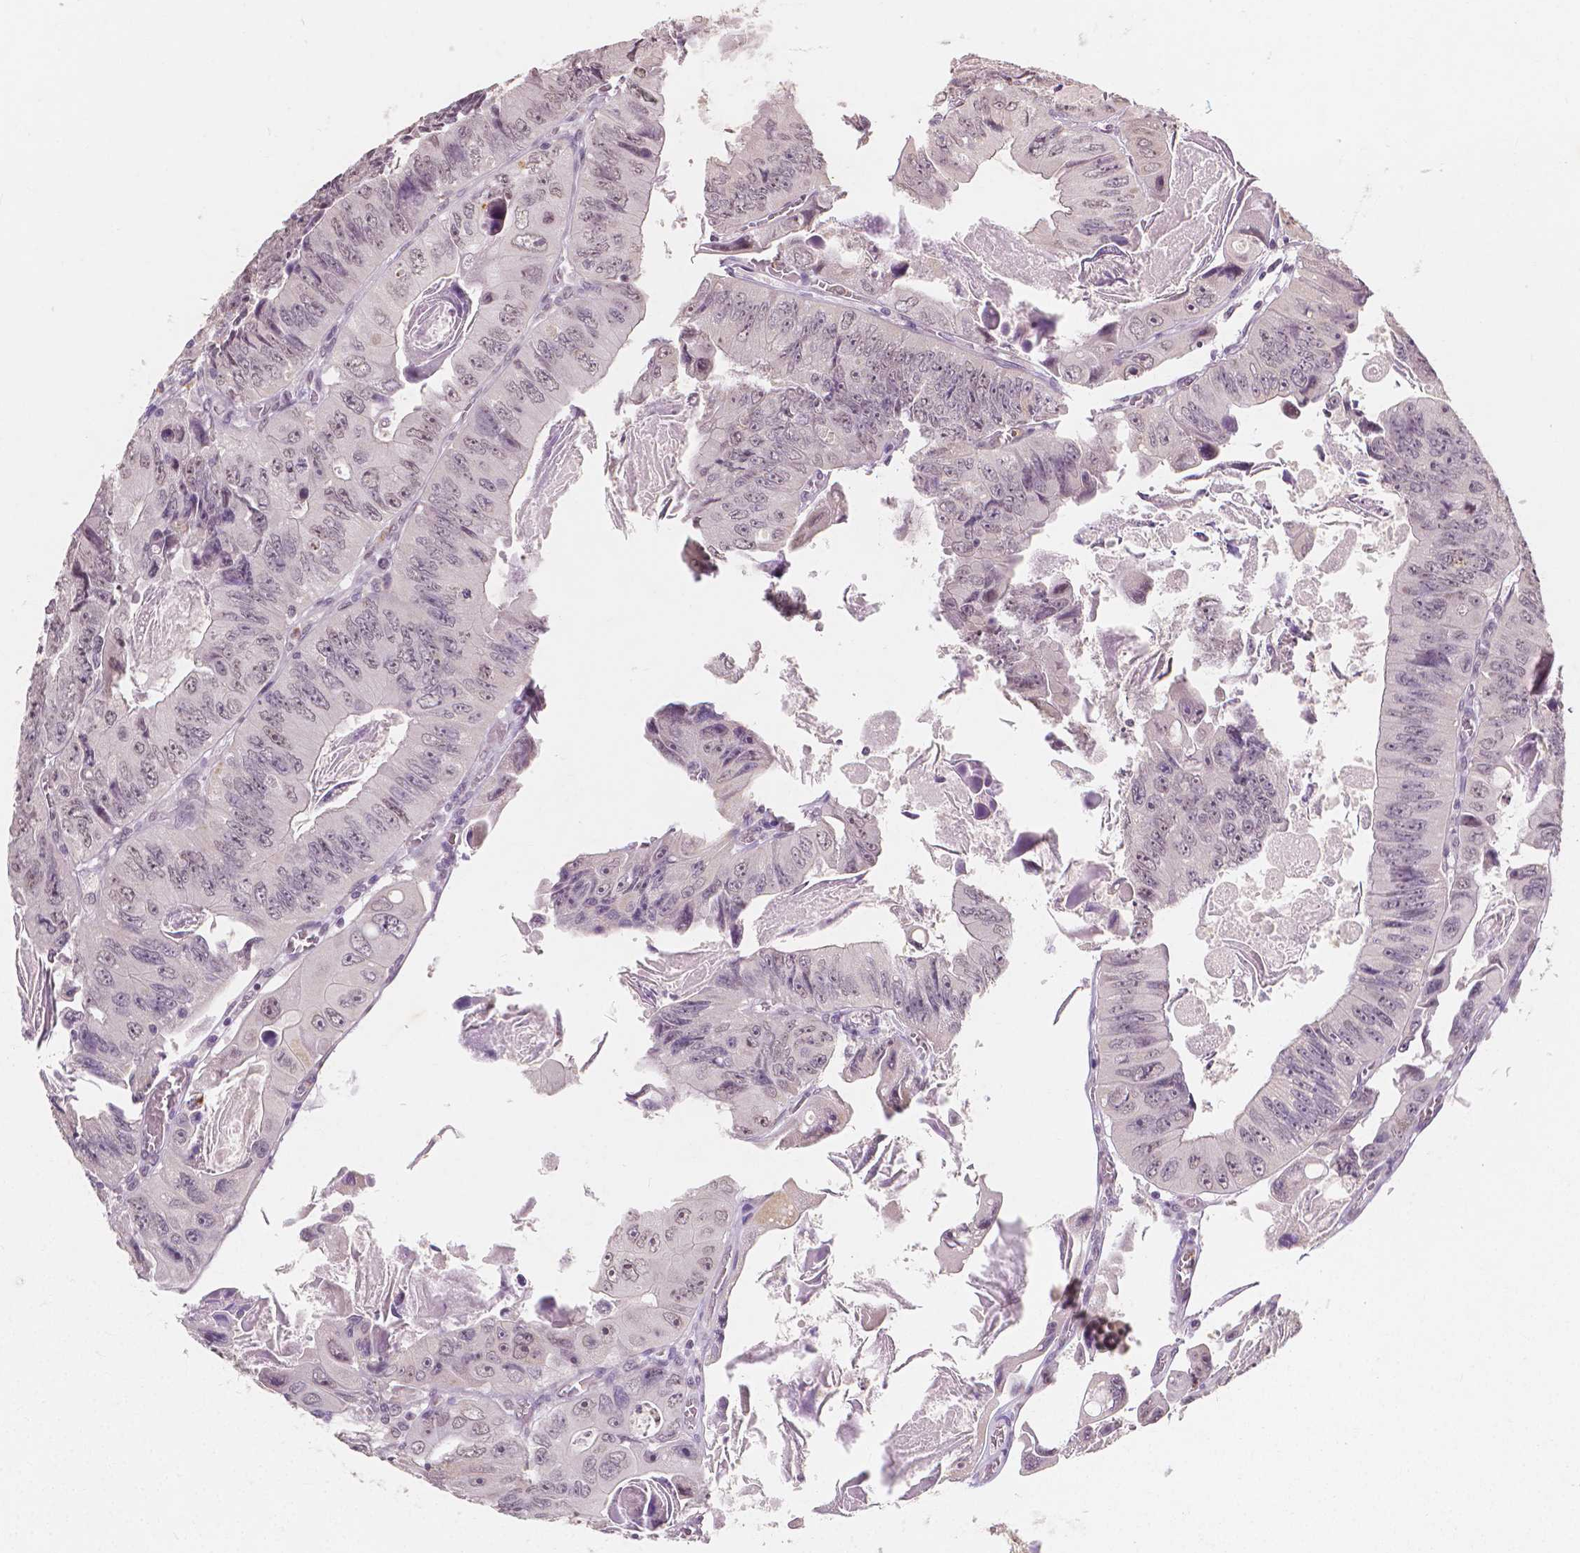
{"staining": {"intensity": "weak", "quantity": "25%-75%", "location": "nuclear"}, "tissue": "colorectal cancer", "cell_type": "Tumor cells", "image_type": "cancer", "snomed": [{"axis": "morphology", "description": "Adenocarcinoma, NOS"}, {"axis": "topography", "description": "Colon"}], "caption": "An IHC micrograph of neoplastic tissue is shown. Protein staining in brown highlights weak nuclear positivity in colorectal adenocarcinoma within tumor cells. (Stains: DAB in brown, nuclei in blue, Microscopy: brightfield microscopy at high magnification).", "gene": "NOLC1", "patient": {"sex": "female", "age": 84}}